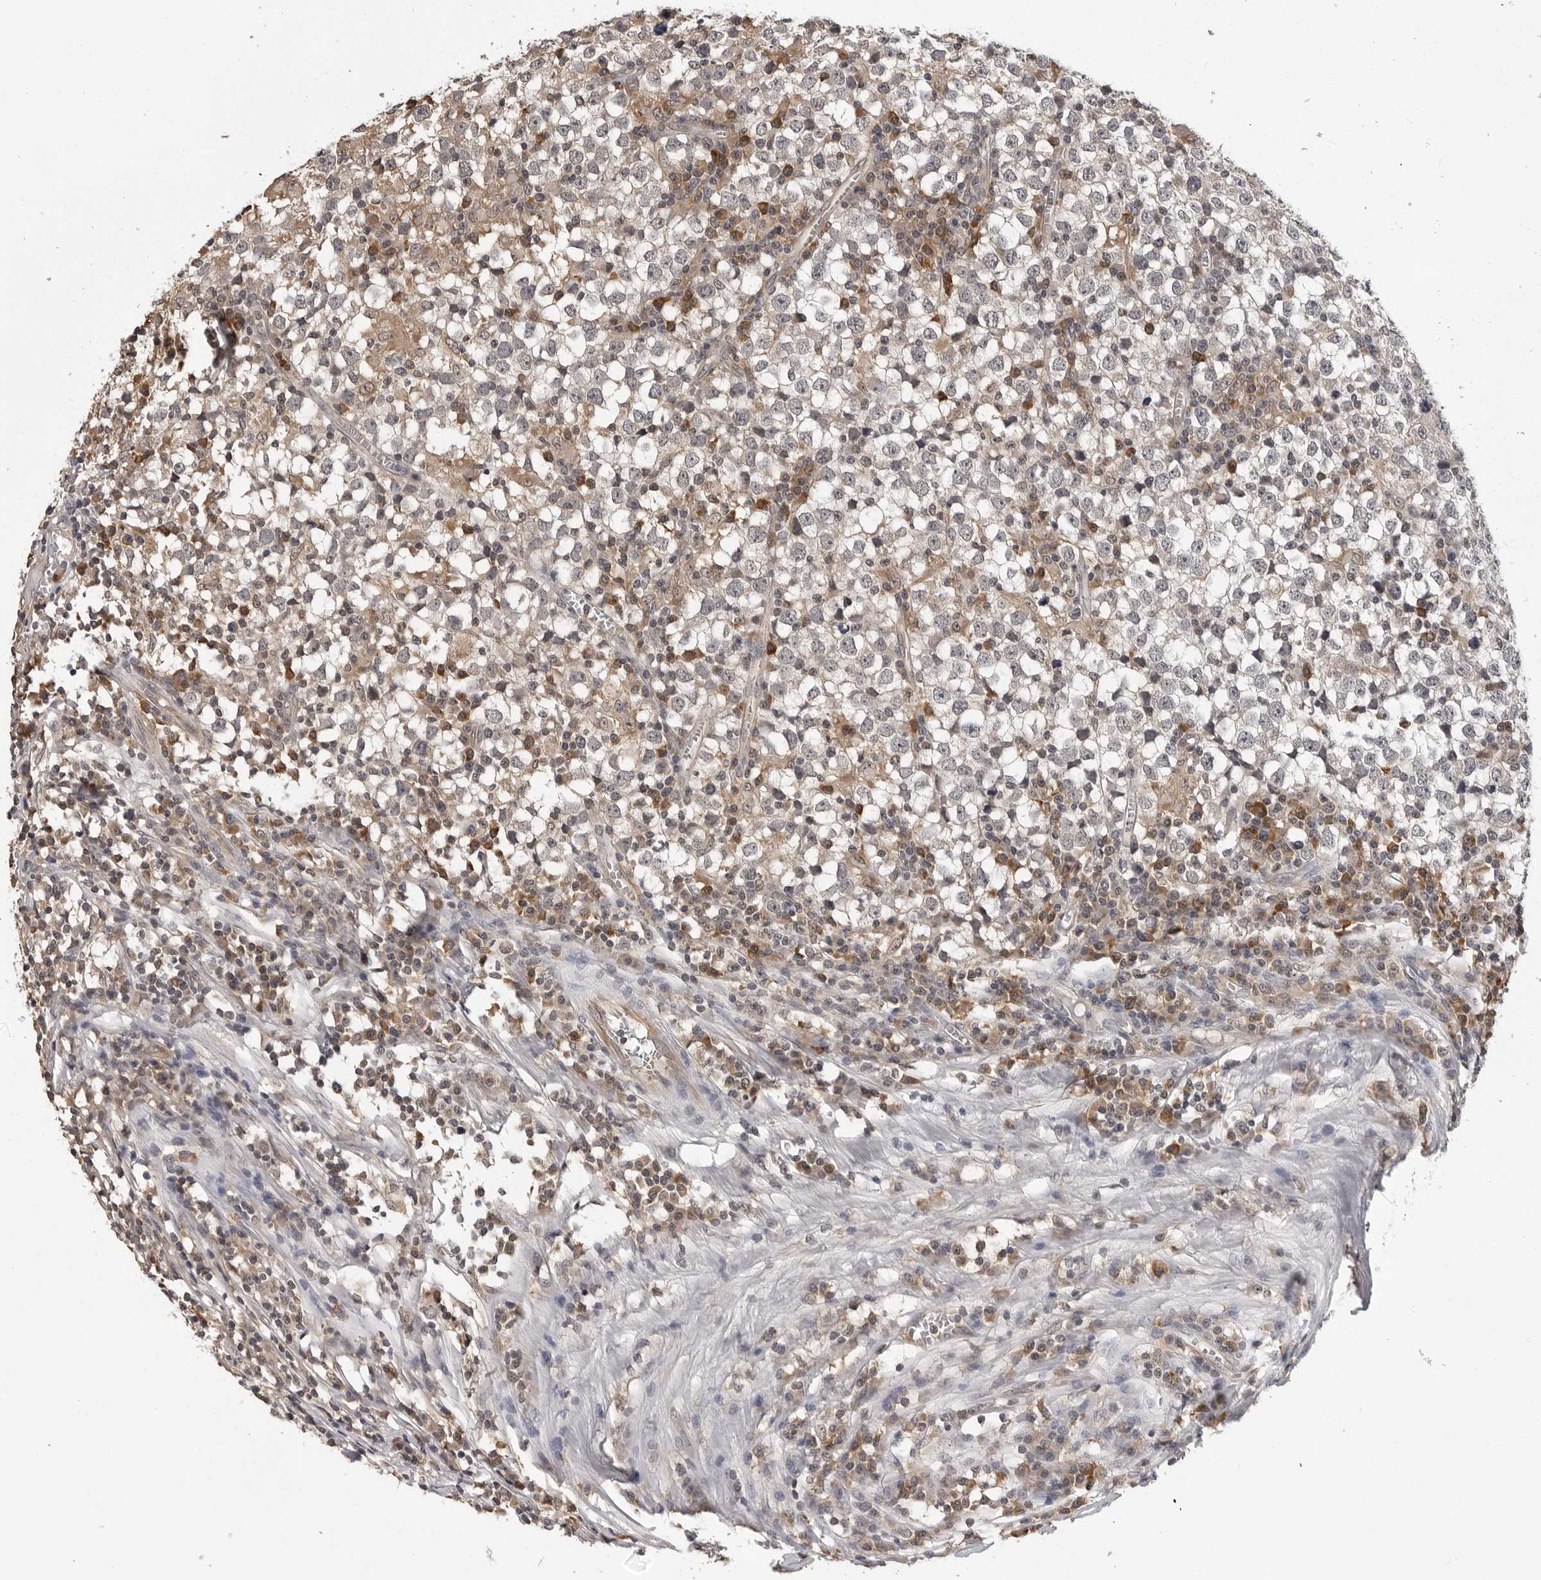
{"staining": {"intensity": "weak", "quantity": "25%-75%", "location": "cytoplasmic/membranous"}, "tissue": "testis cancer", "cell_type": "Tumor cells", "image_type": "cancer", "snomed": [{"axis": "morphology", "description": "Seminoma, NOS"}, {"axis": "topography", "description": "Testis"}], "caption": "This micrograph reveals testis cancer stained with IHC to label a protein in brown. The cytoplasmic/membranous of tumor cells show weak positivity for the protein. Nuclei are counter-stained blue.", "gene": "TRMT13", "patient": {"sex": "male", "age": 65}}